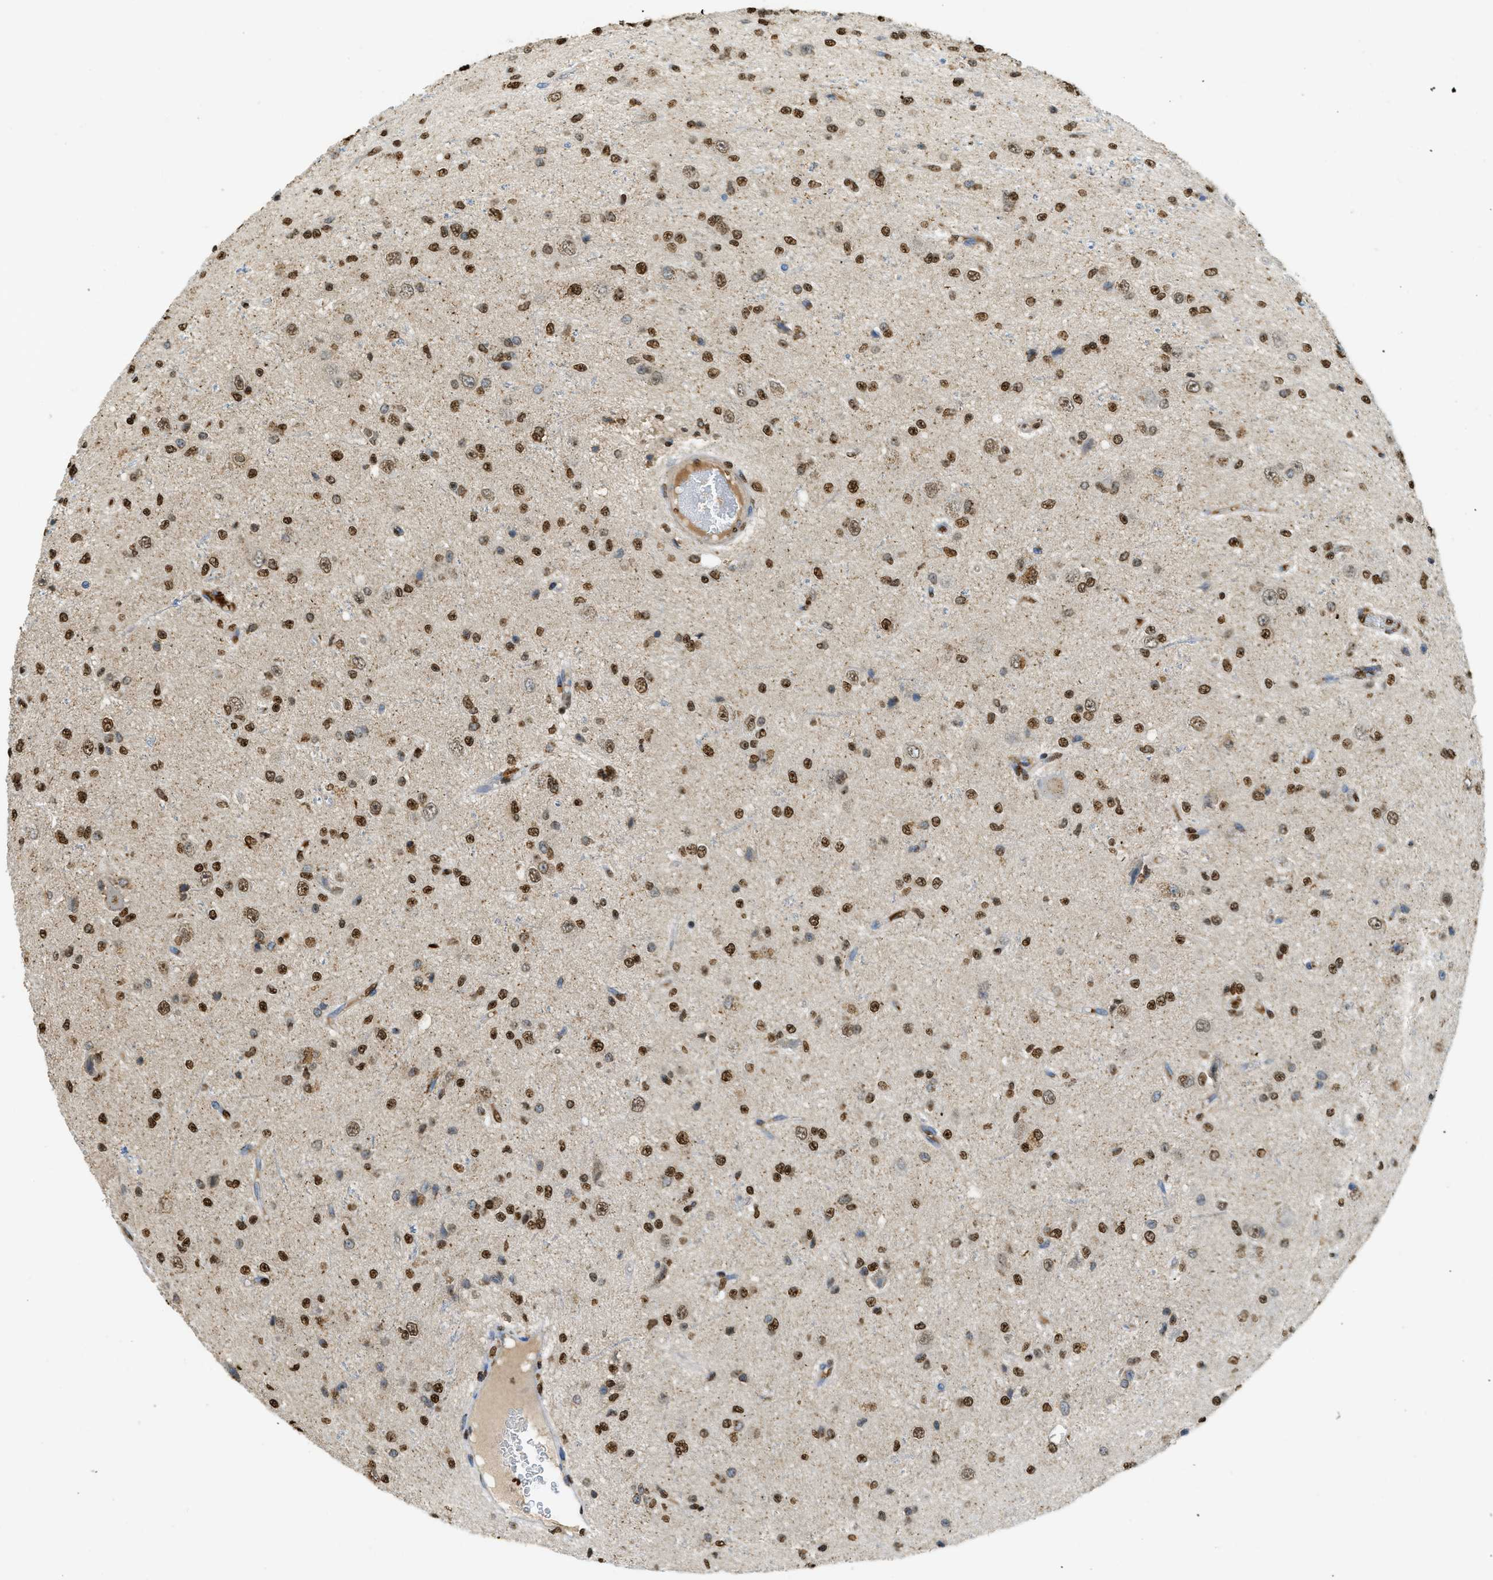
{"staining": {"intensity": "strong", "quantity": ">75%", "location": "nuclear"}, "tissue": "glioma", "cell_type": "Tumor cells", "image_type": "cancer", "snomed": [{"axis": "morphology", "description": "Glioma, malignant, High grade"}, {"axis": "topography", "description": "pancreas cauda"}], "caption": "Glioma was stained to show a protein in brown. There is high levels of strong nuclear staining in approximately >75% of tumor cells. (DAB IHC, brown staining for protein, blue staining for nuclei).", "gene": "NR5A2", "patient": {"sex": "male", "age": 60}}